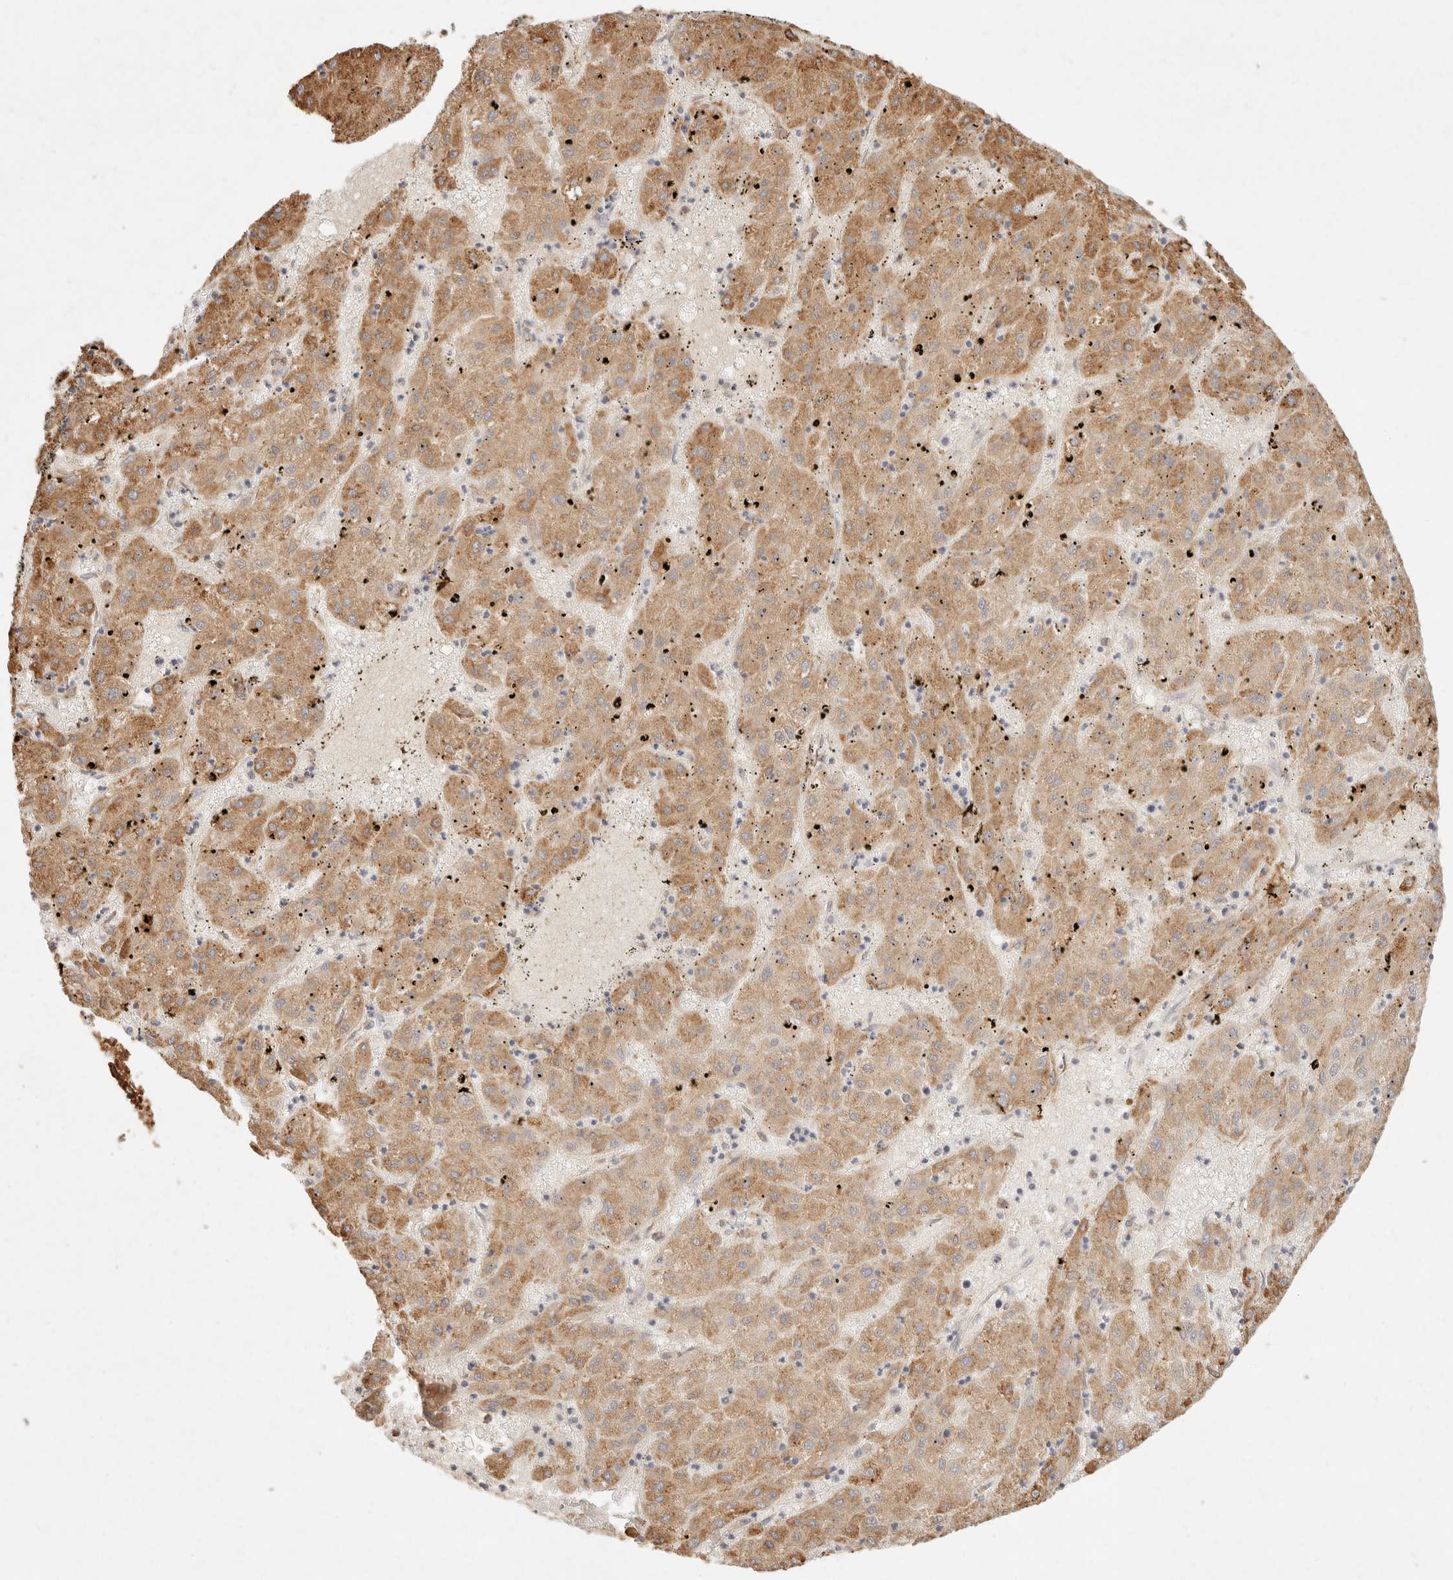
{"staining": {"intensity": "moderate", "quantity": ">75%", "location": "cytoplasmic/membranous"}, "tissue": "liver cancer", "cell_type": "Tumor cells", "image_type": "cancer", "snomed": [{"axis": "morphology", "description": "Carcinoma, Hepatocellular, NOS"}, {"axis": "topography", "description": "Liver"}], "caption": "Hepatocellular carcinoma (liver) stained with a brown dye displays moderate cytoplasmic/membranous positive staining in about >75% of tumor cells.", "gene": "C1orf127", "patient": {"sex": "male", "age": 72}}